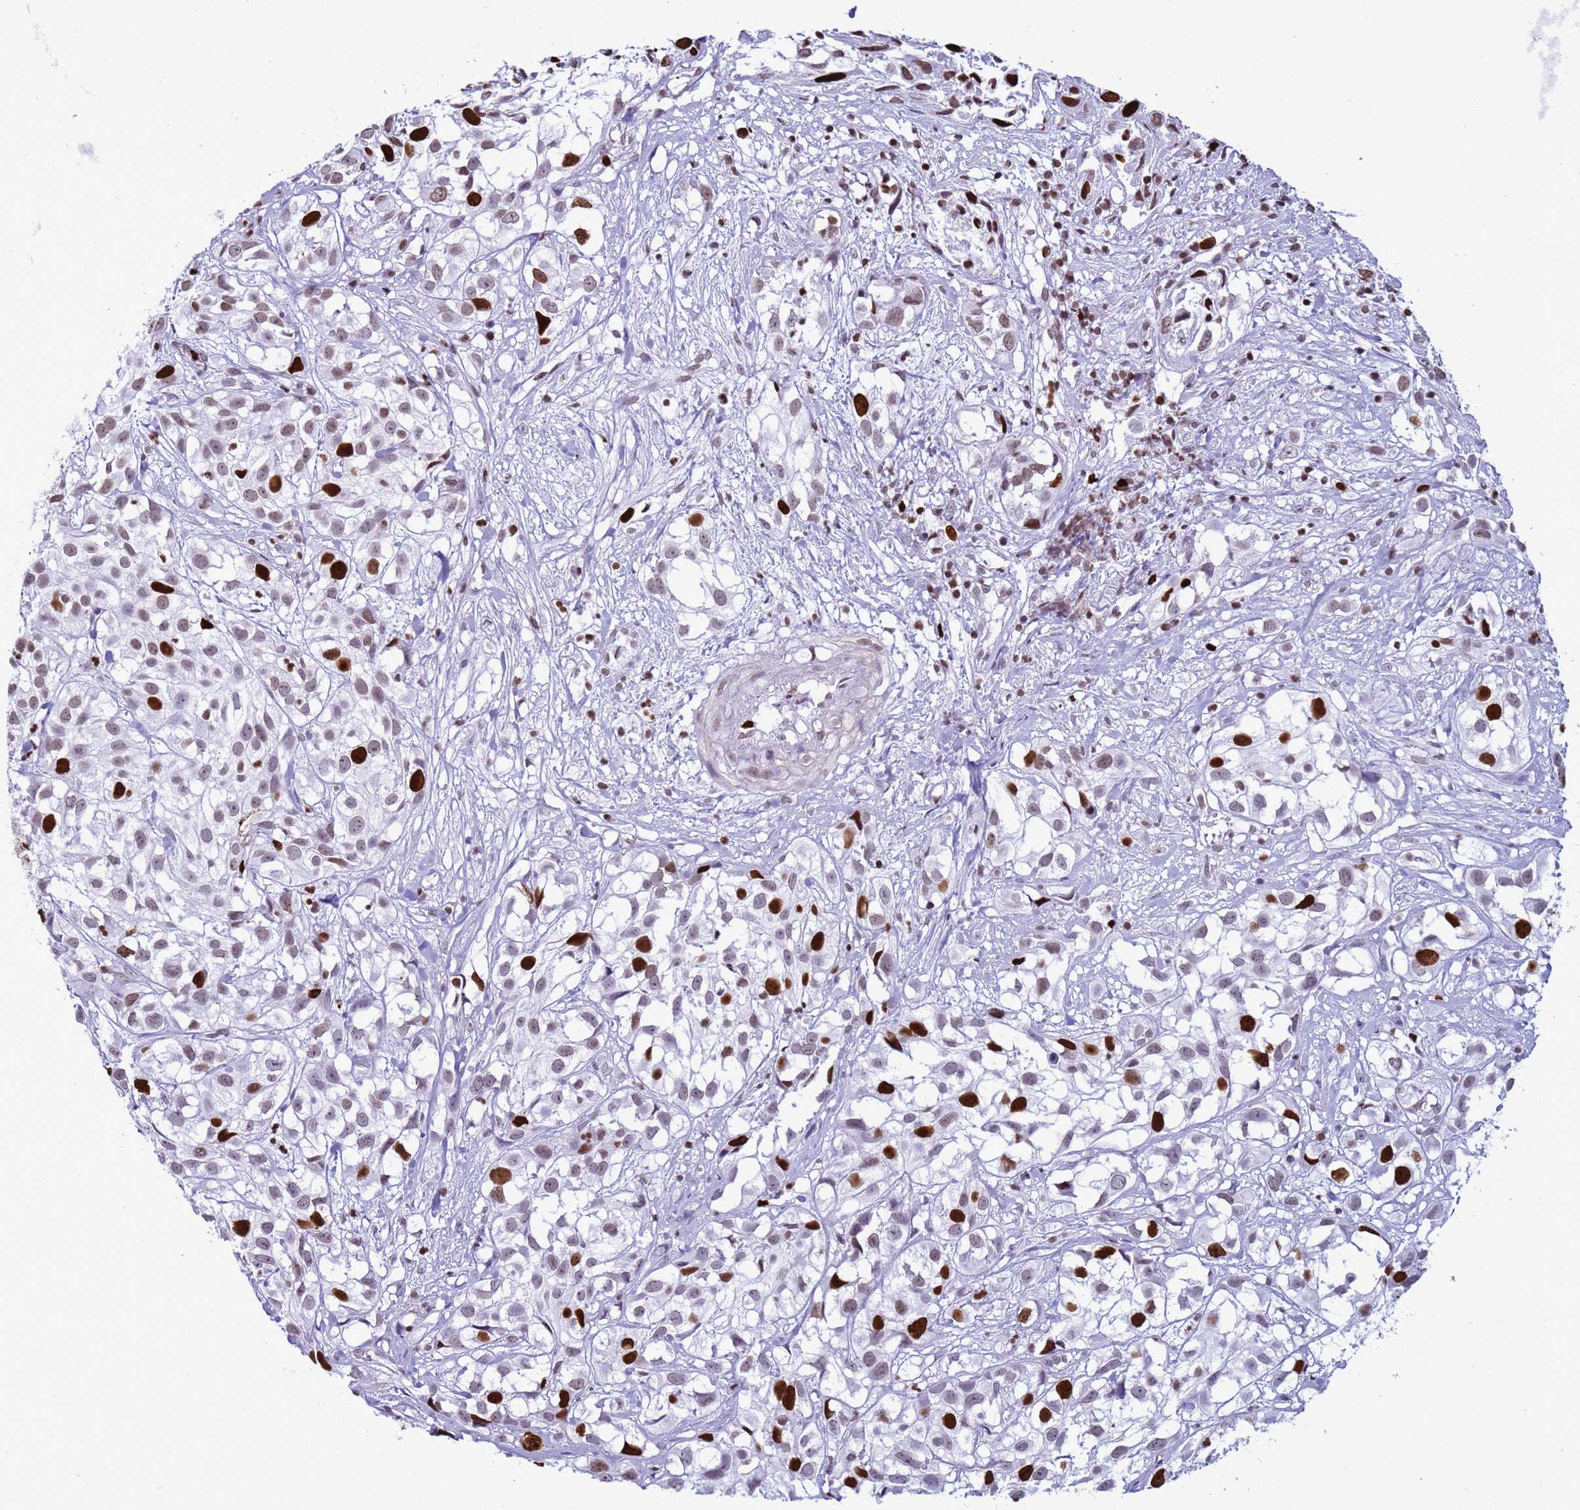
{"staining": {"intensity": "strong", "quantity": "<25%", "location": "nuclear"}, "tissue": "urothelial cancer", "cell_type": "Tumor cells", "image_type": "cancer", "snomed": [{"axis": "morphology", "description": "Urothelial carcinoma, High grade"}, {"axis": "topography", "description": "Urinary bladder"}], "caption": "A brown stain labels strong nuclear expression of a protein in human urothelial carcinoma (high-grade) tumor cells.", "gene": "H4C8", "patient": {"sex": "male", "age": 56}}